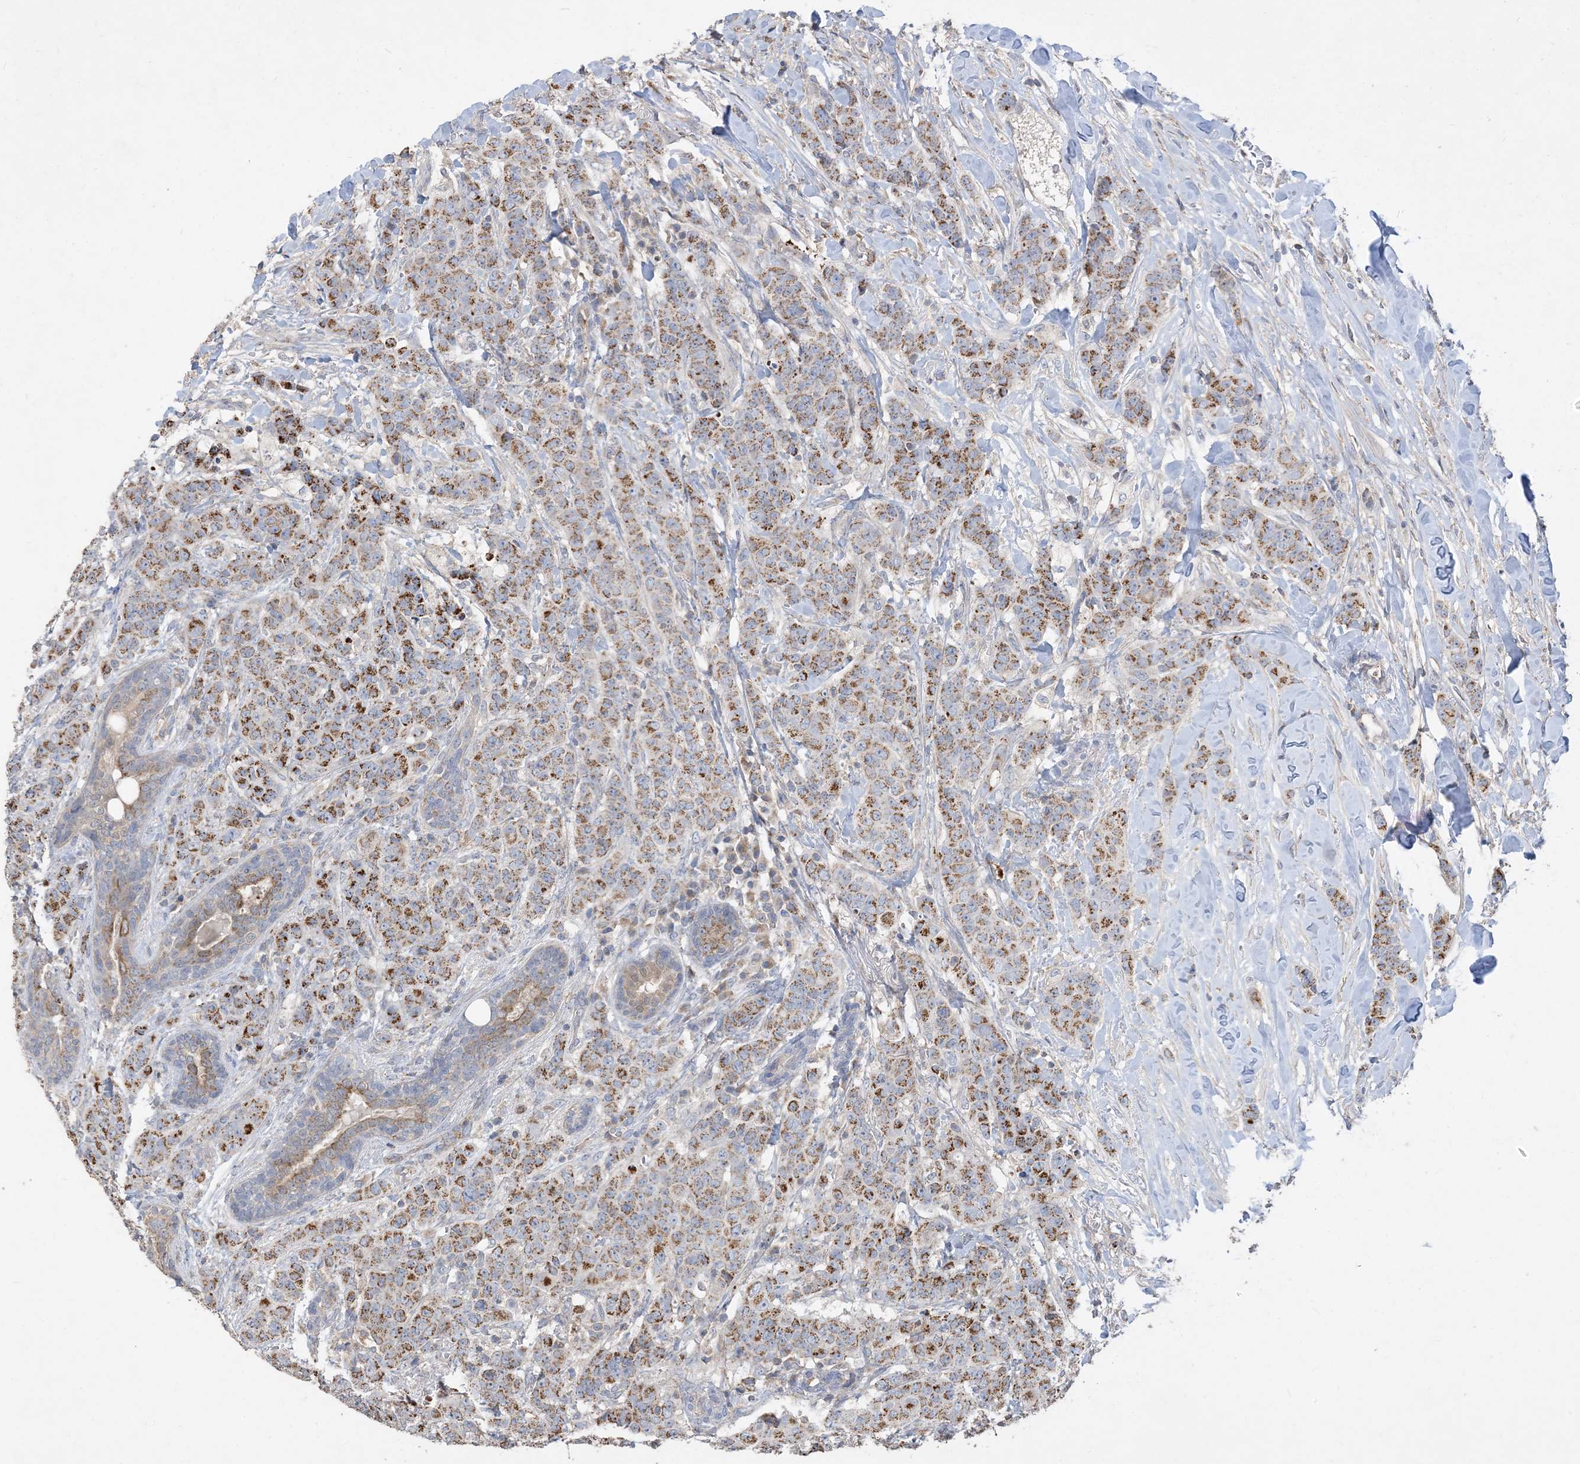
{"staining": {"intensity": "moderate", "quantity": ">75%", "location": "cytoplasmic/membranous"}, "tissue": "breast cancer", "cell_type": "Tumor cells", "image_type": "cancer", "snomed": [{"axis": "morphology", "description": "Duct carcinoma"}, {"axis": "topography", "description": "Breast"}], "caption": "Breast cancer stained for a protein (brown) reveals moderate cytoplasmic/membranous positive positivity in approximately >75% of tumor cells.", "gene": "ECHDC1", "patient": {"sex": "female", "age": 40}}